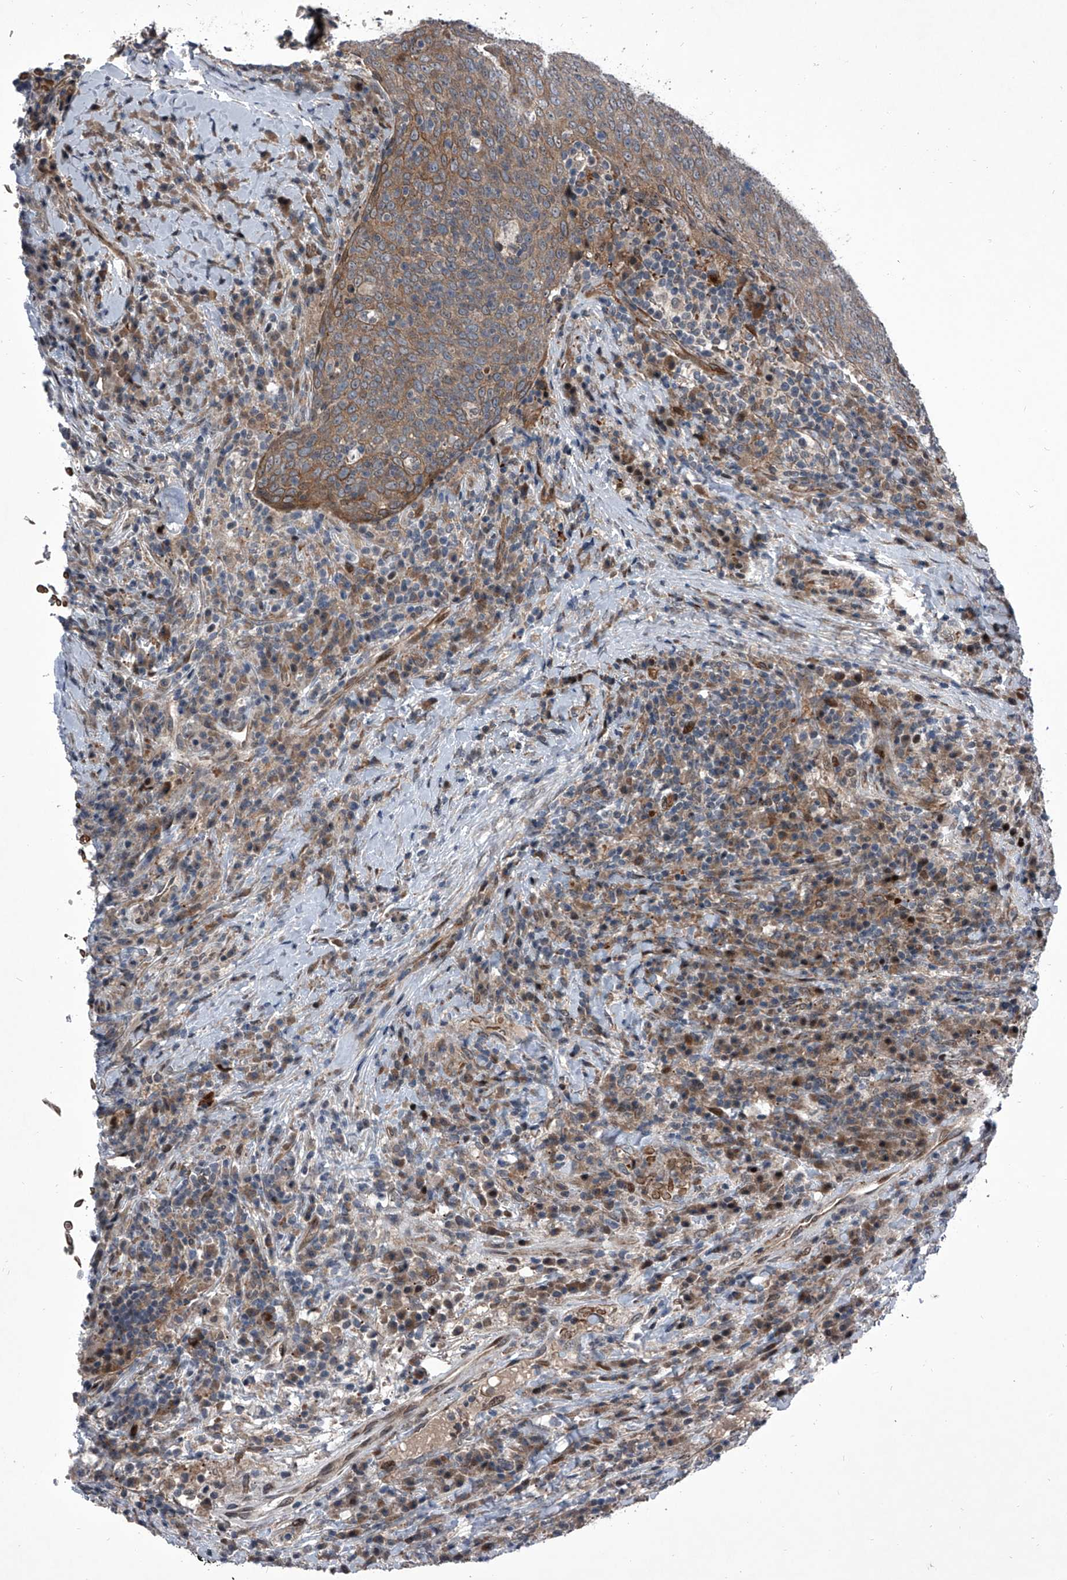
{"staining": {"intensity": "weak", "quantity": ">75%", "location": "cytoplasmic/membranous"}, "tissue": "head and neck cancer", "cell_type": "Tumor cells", "image_type": "cancer", "snomed": [{"axis": "morphology", "description": "Squamous cell carcinoma, NOS"}, {"axis": "morphology", "description": "Squamous cell carcinoma, metastatic, NOS"}, {"axis": "topography", "description": "Lymph node"}, {"axis": "topography", "description": "Head-Neck"}], "caption": "Tumor cells reveal low levels of weak cytoplasmic/membranous expression in about >75% of cells in human head and neck metastatic squamous cell carcinoma.", "gene": "ELK4", "patient": {"sex": "male", "age": 62}}